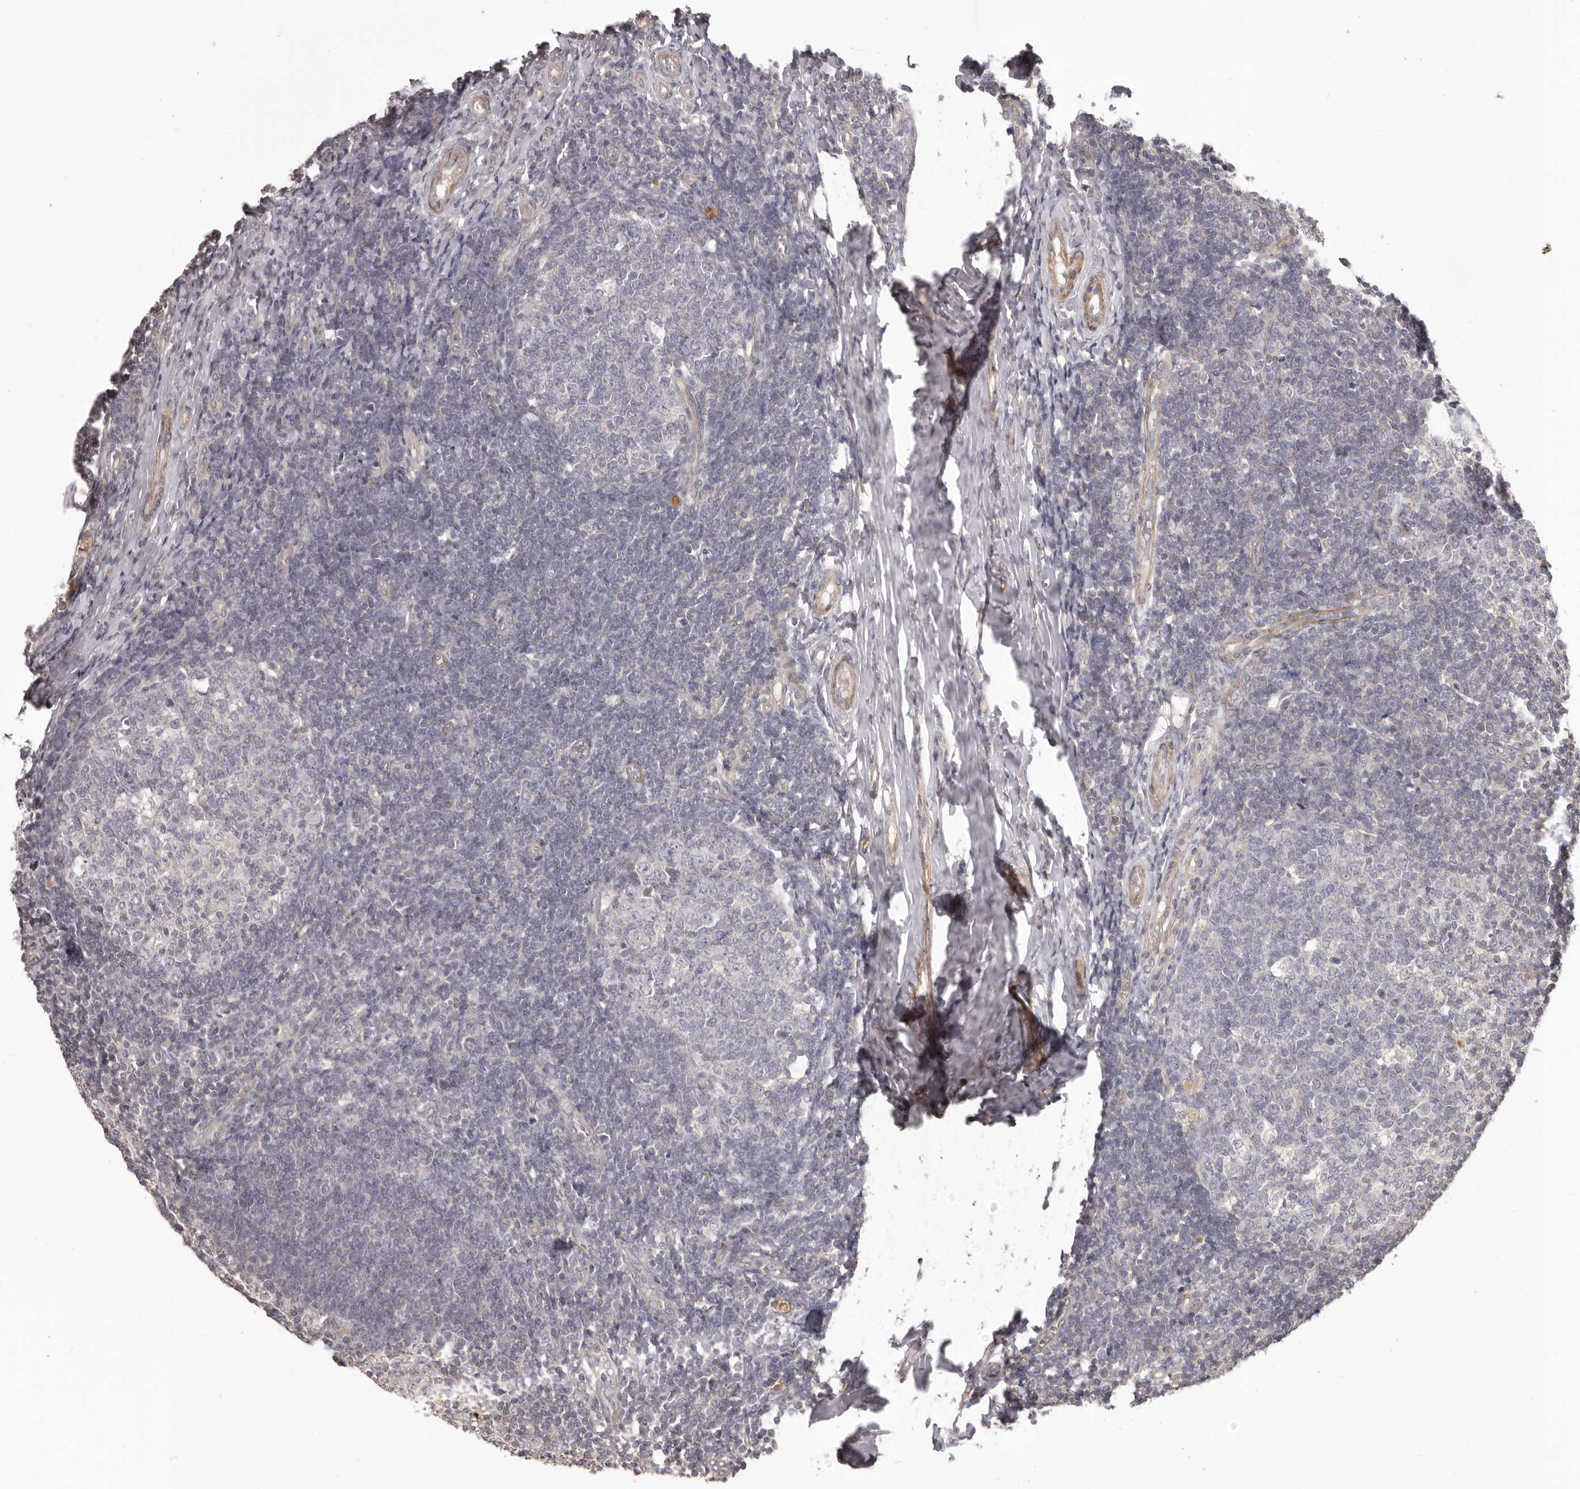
{"staining": {"intensity": "negative", "quantity": "none", "location": "none"}, "tissue": "tonsil", "cell_type": "Germinal center cells", "image_type": "normal", "snomed": [{"axis": "morphology", "description": "Normal tissue, NOS"}, {"axis": "topography", "description": "Tonsil"}], "caption": "Immunohistochemistry image of benign tonsil stained for a protein (brown), which displays no positivity in germinal center cells.", "gene": "HRH1", "patient": {"sex": "female", "age": 19}}